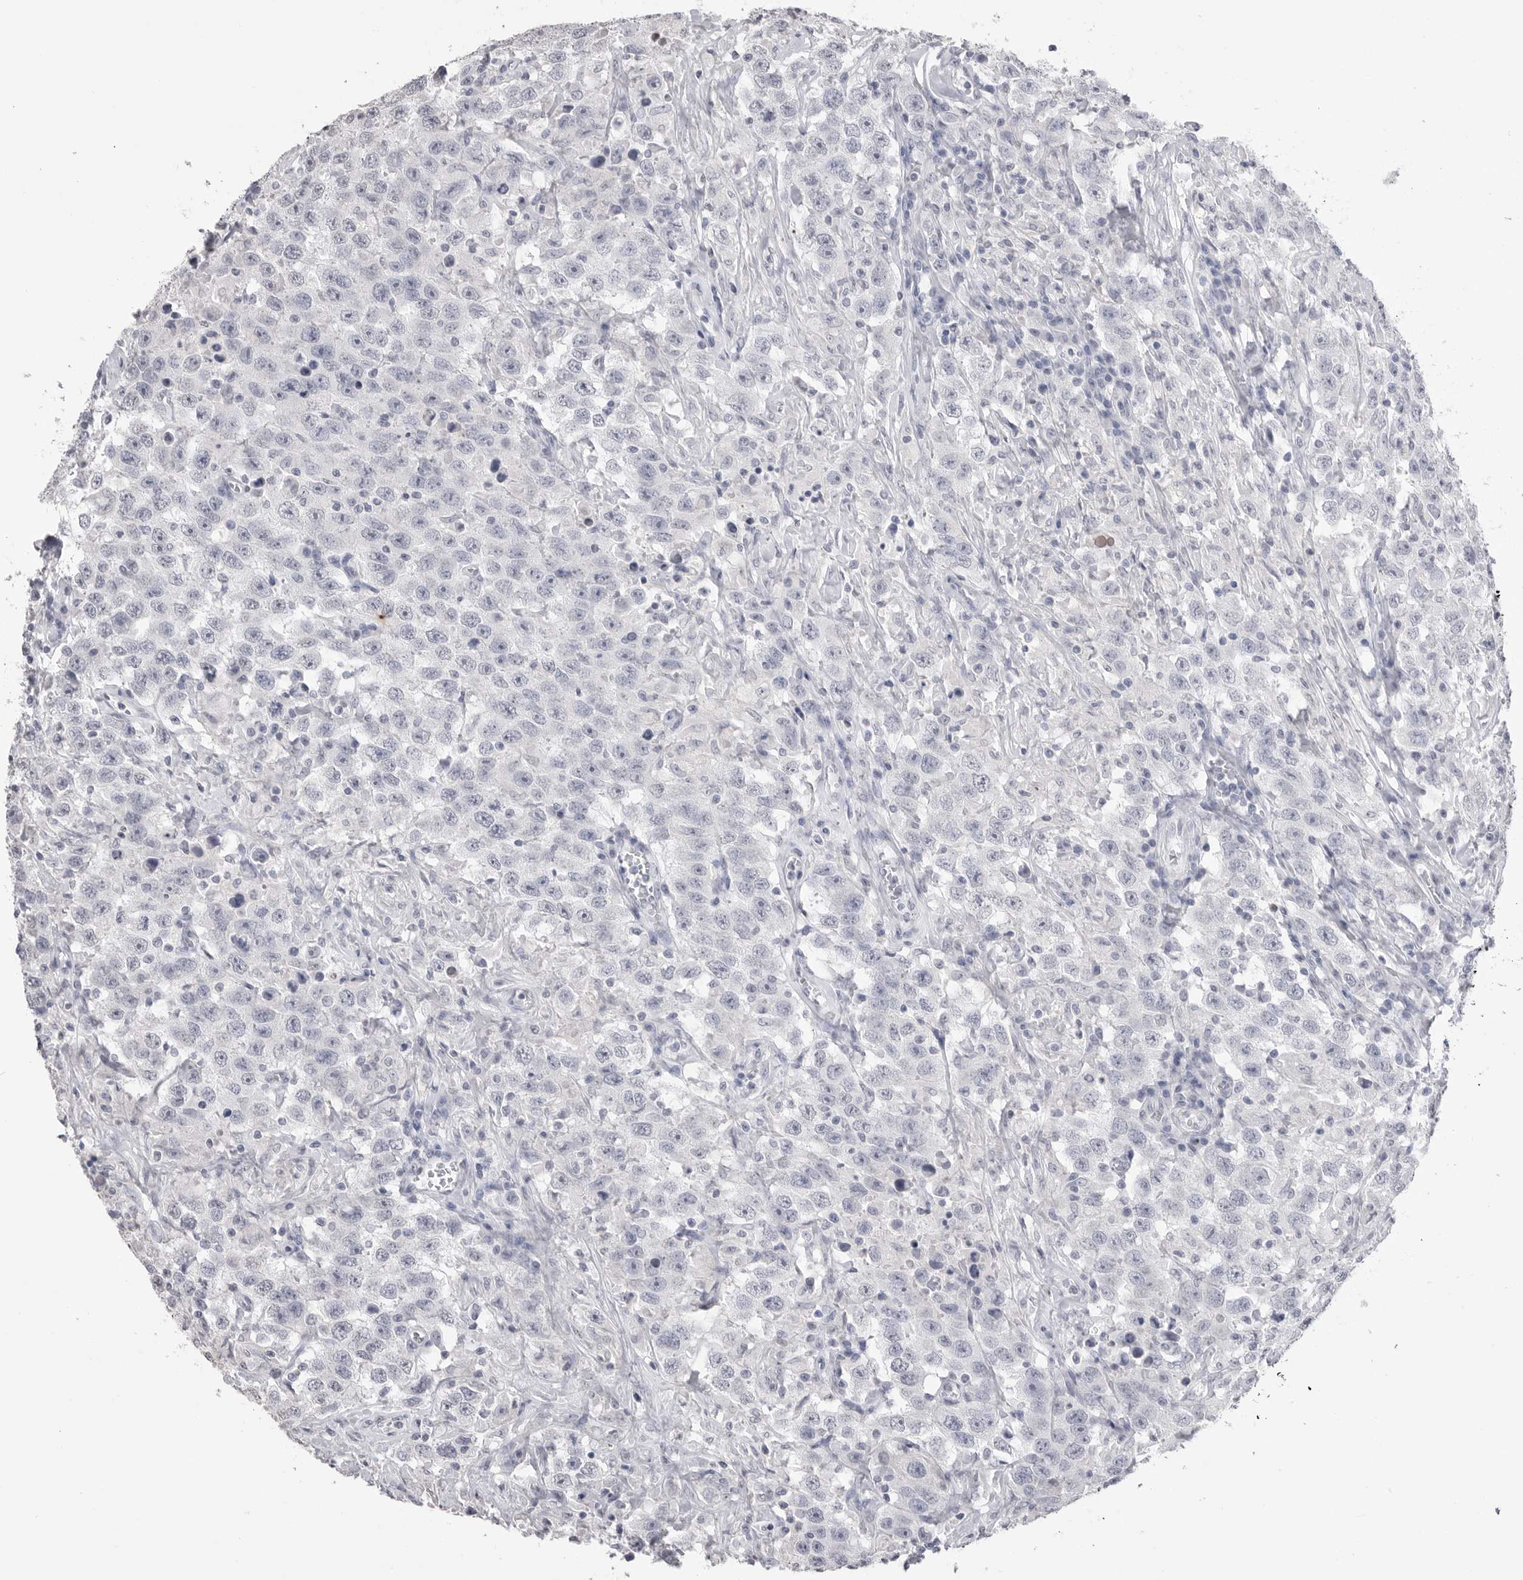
{"staining": {"intensity": "negative", "quantity": "none", "location": "none"}, "tissue": "testis cancer", "cell_type": "Tumor cells", "image_type": "cancer", "snomed": [{"axis": "morphology", "description": "Seminoma, NOS"}, {"axis": "topography", "description": "Testis"}], "caption": "Seminoma (testis) was stained to show a protein in brown. There is no significant expression in tumor cells.", "gene": "ICAM5", "patient": {"sex": "male", "age": 41}}